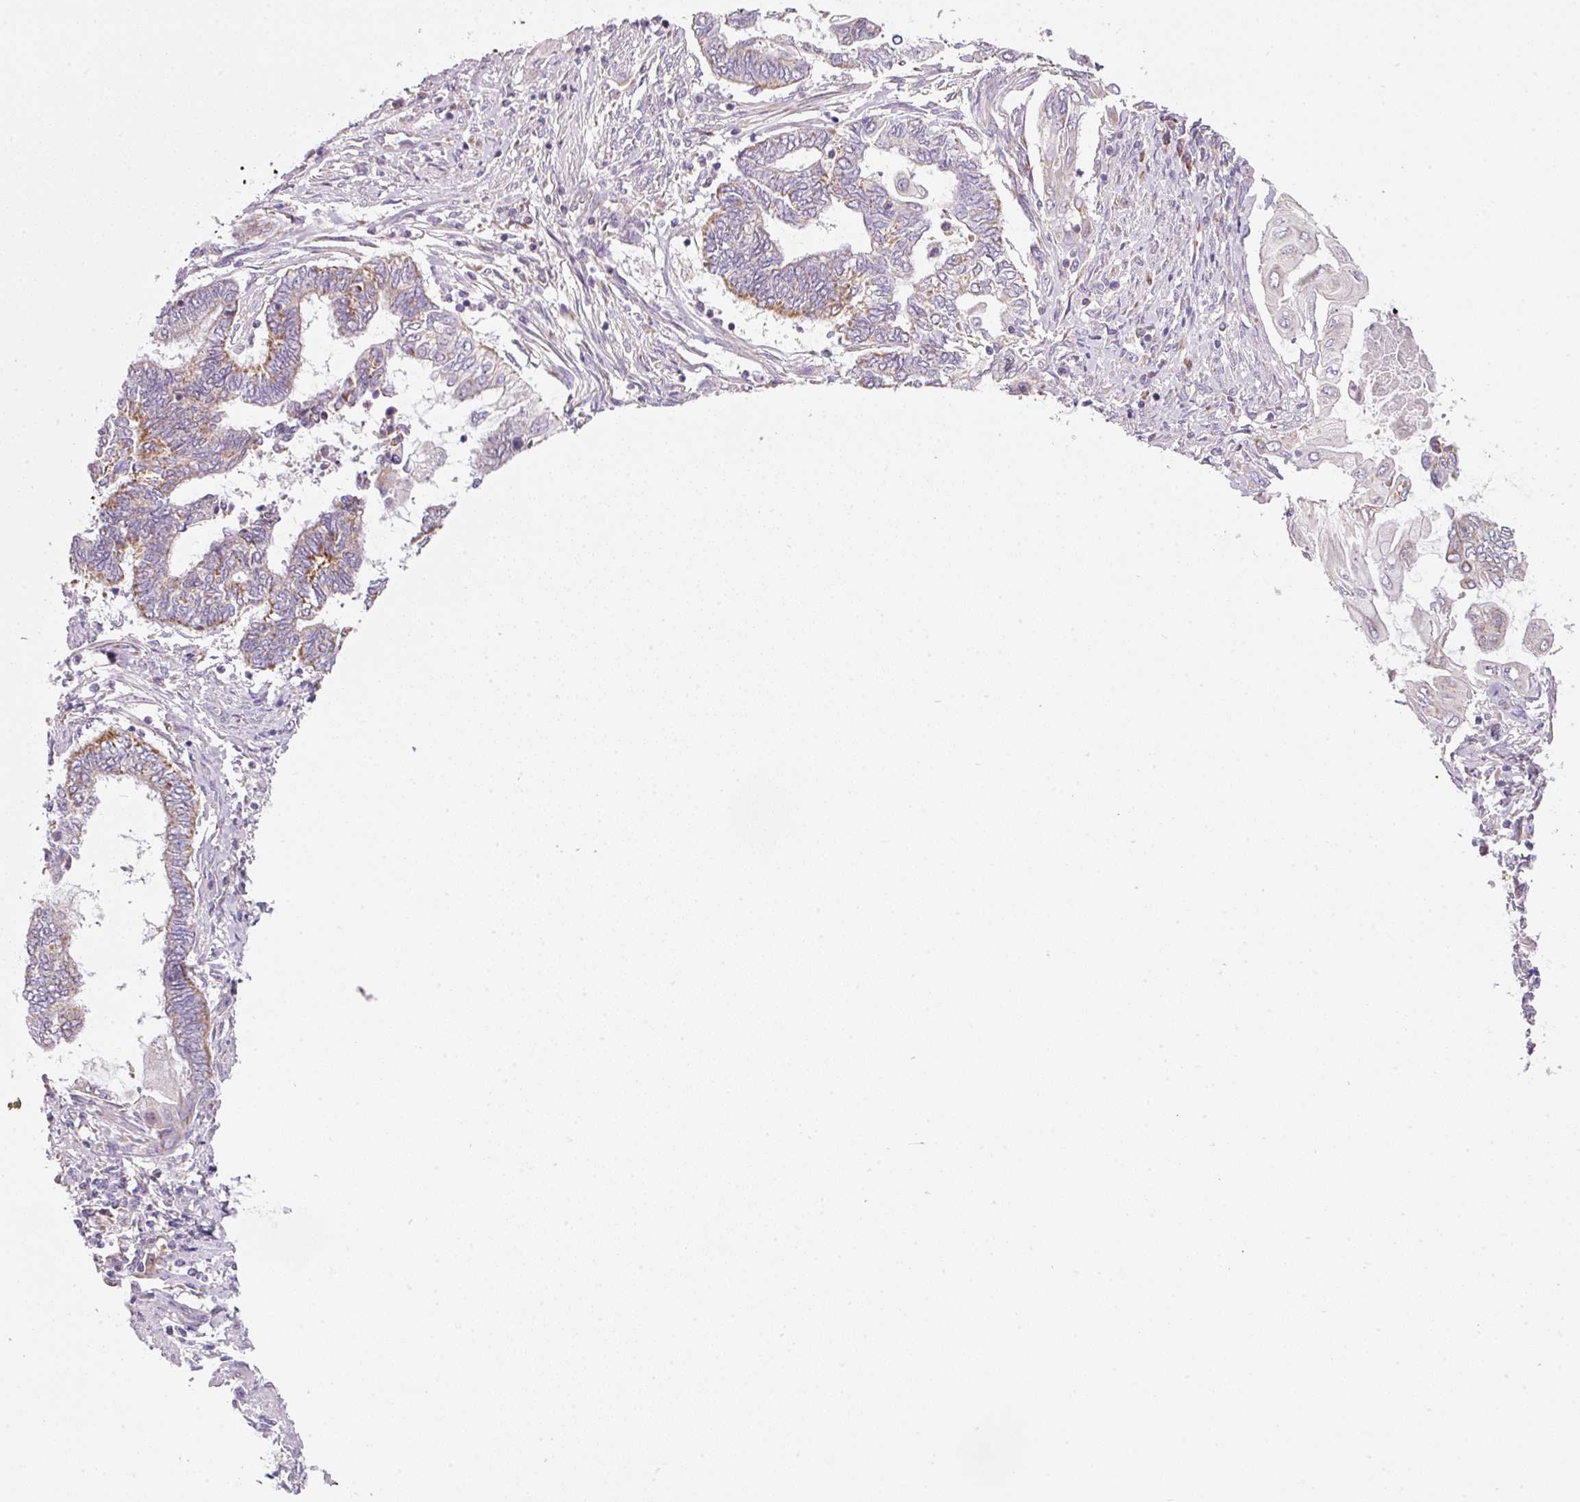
{"staining": {"intensity": "moderate", "quantity": "<25%", "location": "cytoplasmic/membranous"}, "tissue": "cervical cancer", "cell_type": "Tumor cells", "image_type": "cancer", "snomed": [{"axis": "morphology", "description": "Squamous cell carcinoma, NOS"}, {"axis": "topography", "description": "Cervix"}], "caption": "Squamous cell carcinoma (cervical) stained for a protein demonstrates moderate cytoplasmic/membranous positivity in tumor cells.", "gene": "NDUFA1", "patient": {"sex": "female", "age": 35}}